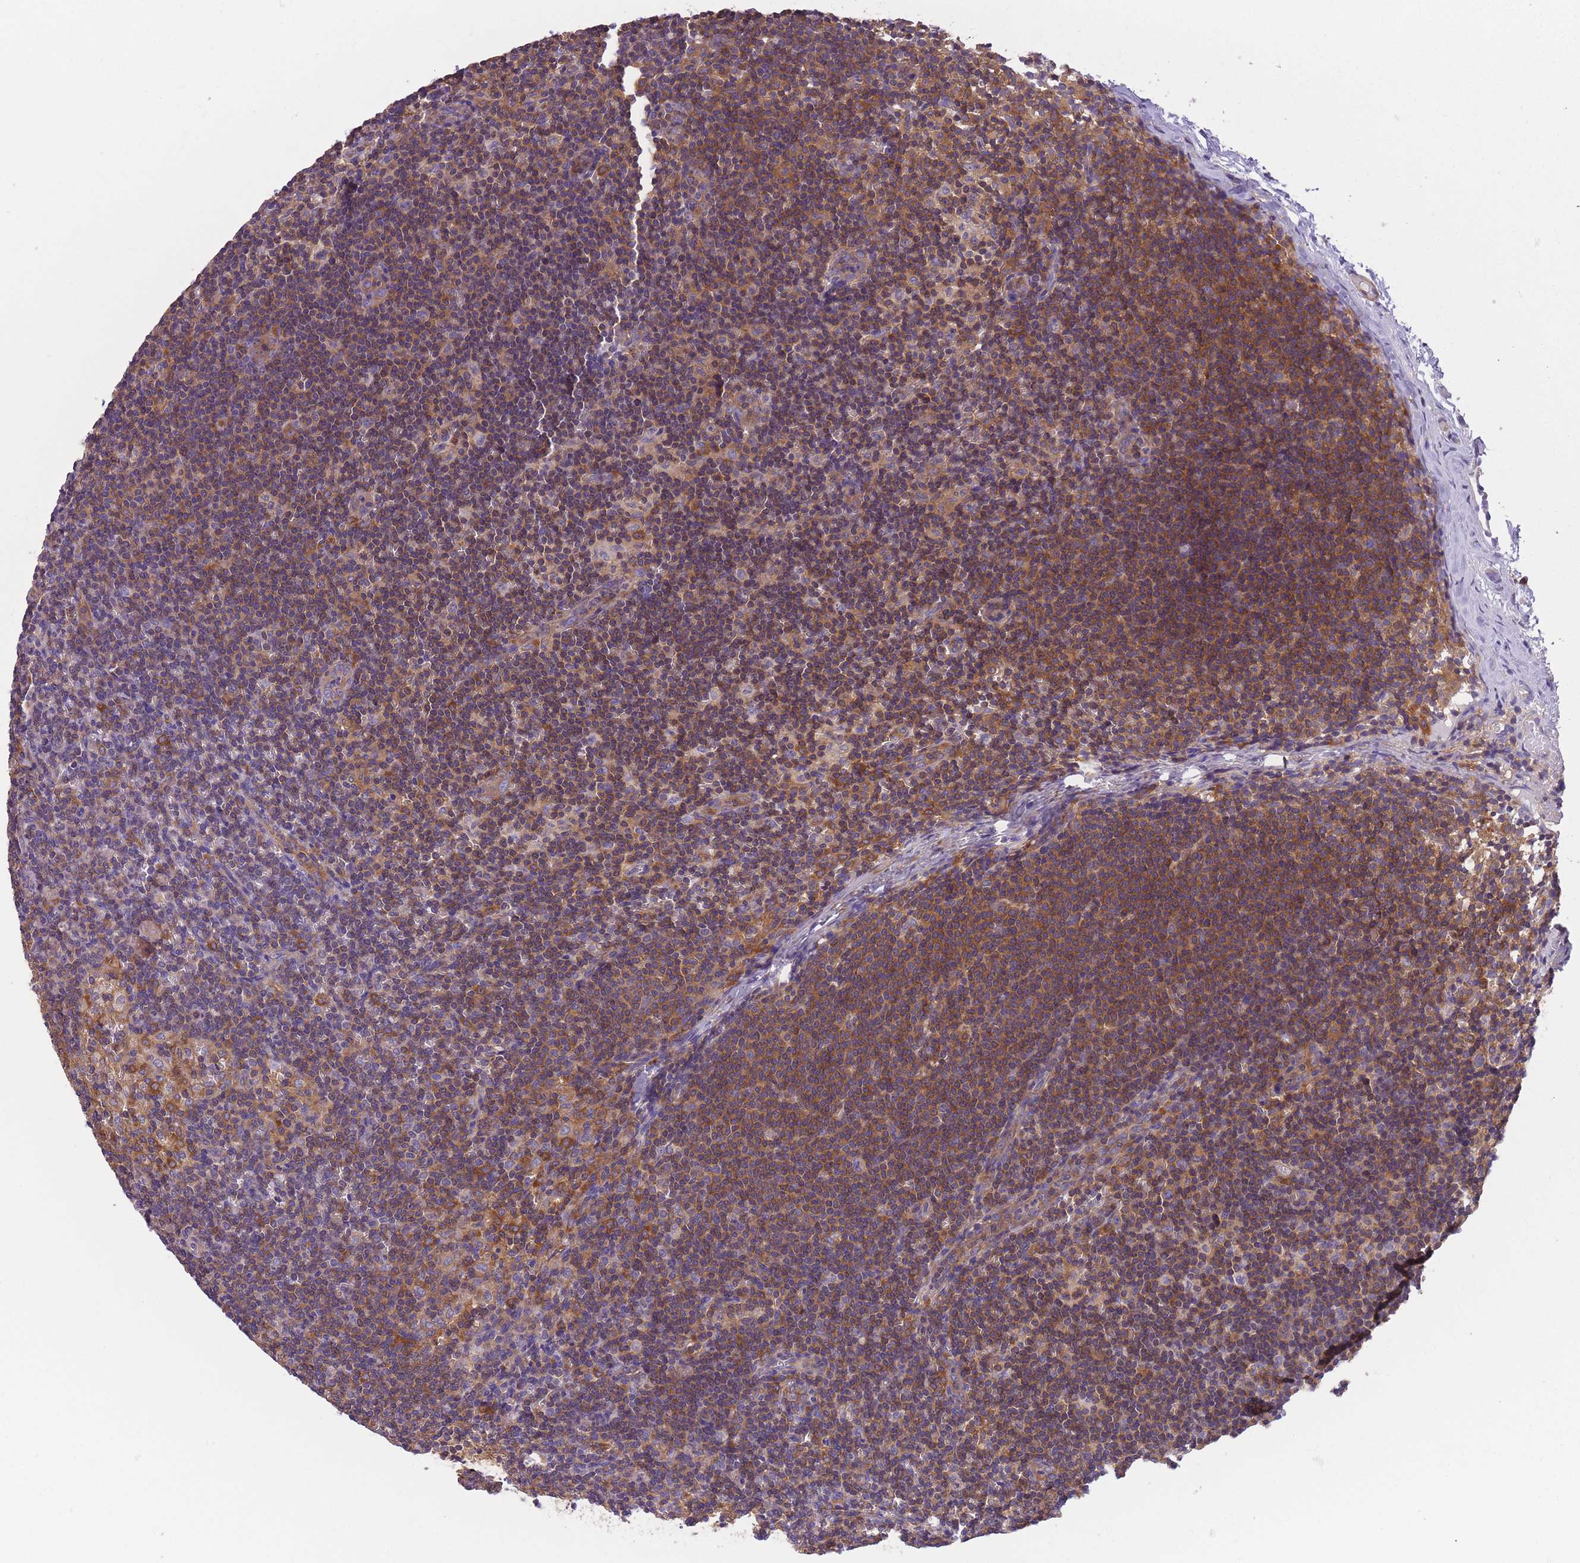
{"staining": {"intensity": "moderate", "quantity": "25%-75%", "location": "cytoplasmic/membranous"}, "tissue": "lymph node", "cell_type": "Germinal center cells", "image_type": "normal", "snomed": [{"axis": "morphology", "description": "Normal tissue, NOS"}, {"axis": "topography", "description": "Lymph node"}], "caption": "IHC (DAB (3,3'-diaminobenzidine)) staining of normal human lymph node exhibits moderate cytoplasmic/membranous protein expression in about 25%-75% of germinal center cells. (DAB = brown stain, brightfield microscopy at high magnification).", "gene": "PRKAR1A", "patient": {"sex": "female", "age": 42}}